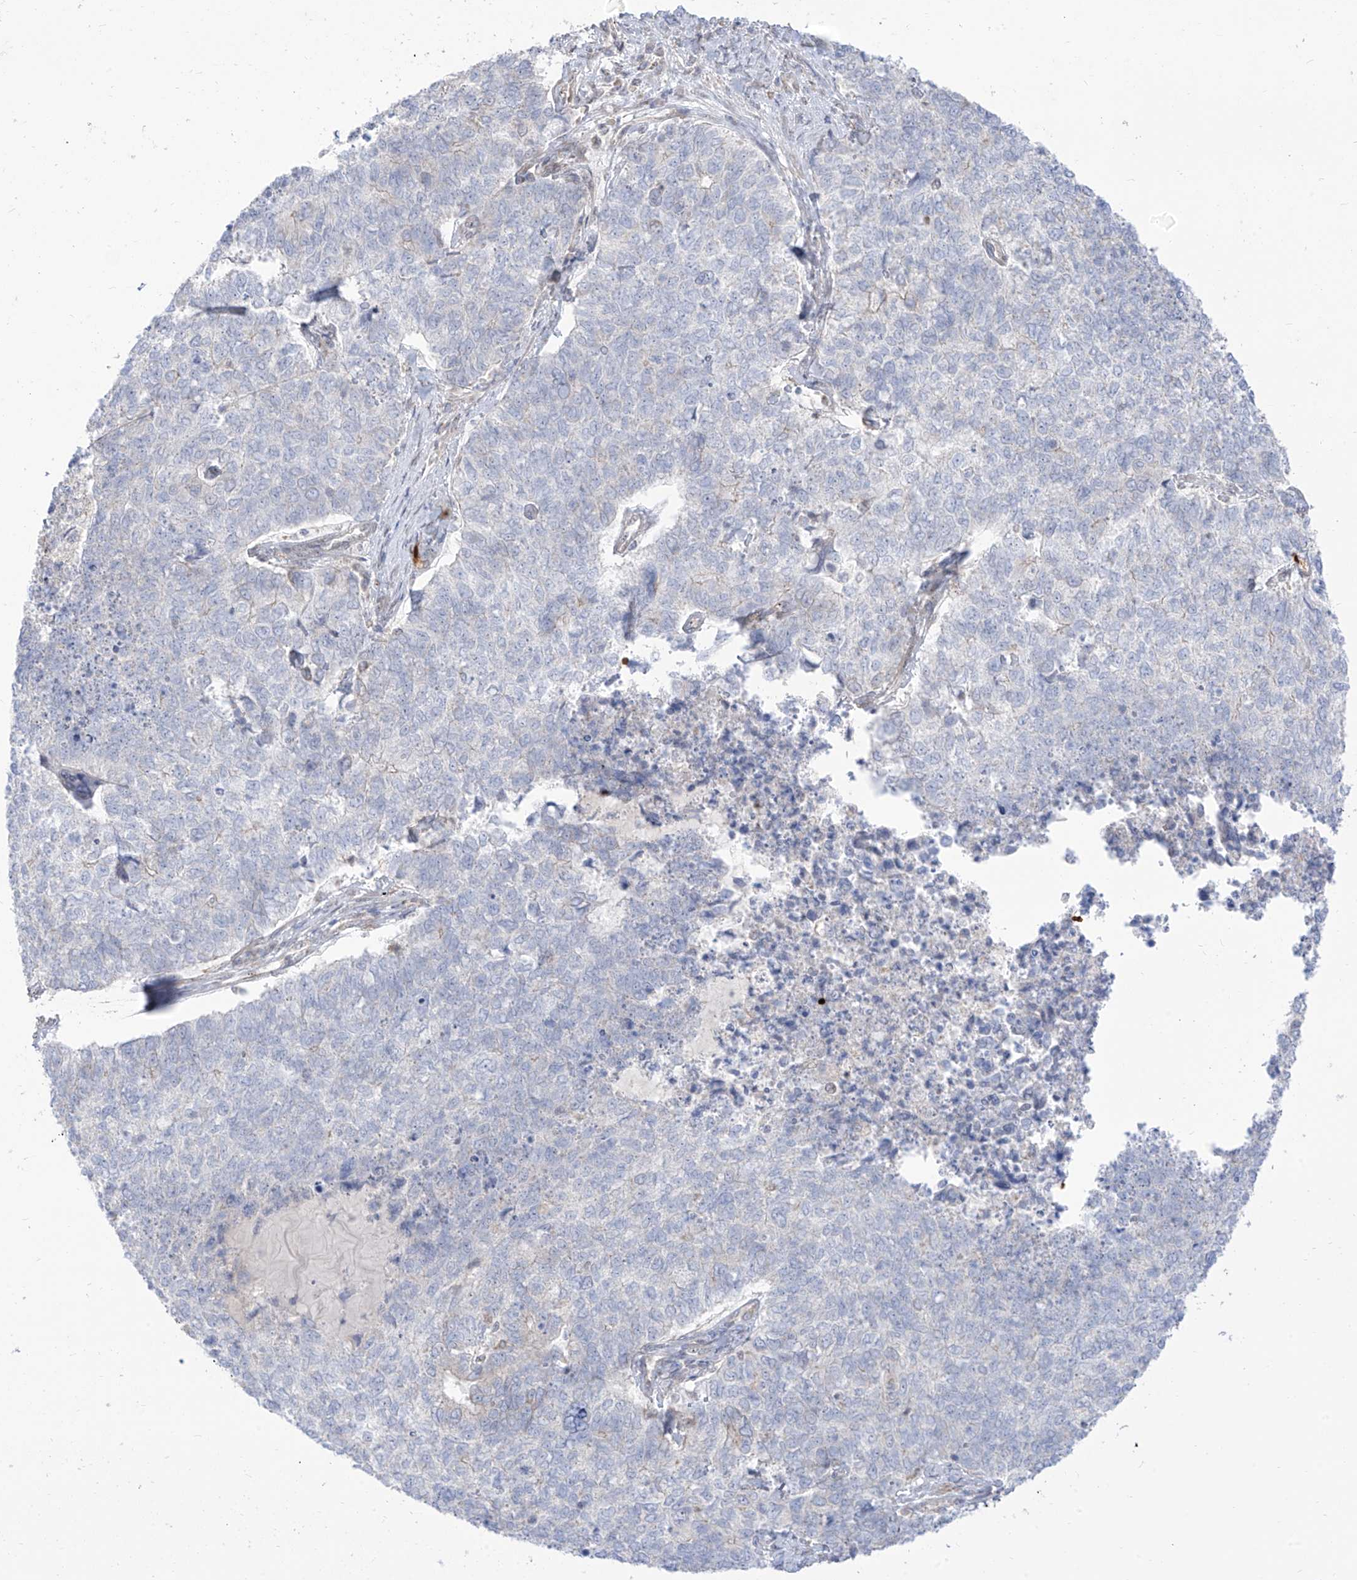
{"staining": {"intensity": "negative", "quantity": "none", "location": "none"}, "tissue": "cervical cancer", "cell_type": "Tumor cells", "image_type": "cancer", "snomed": [{"axis": "morphology", "description": "Squamous cell carcinoma, NOS"}, {"axis": "topography", "description": "Cervix"}], "caption": "Tumor cells are negative for protein expression in human cervical cancer.", "gene": "ARHGEF40", "patient": {"sex": "female", "age": 63}}